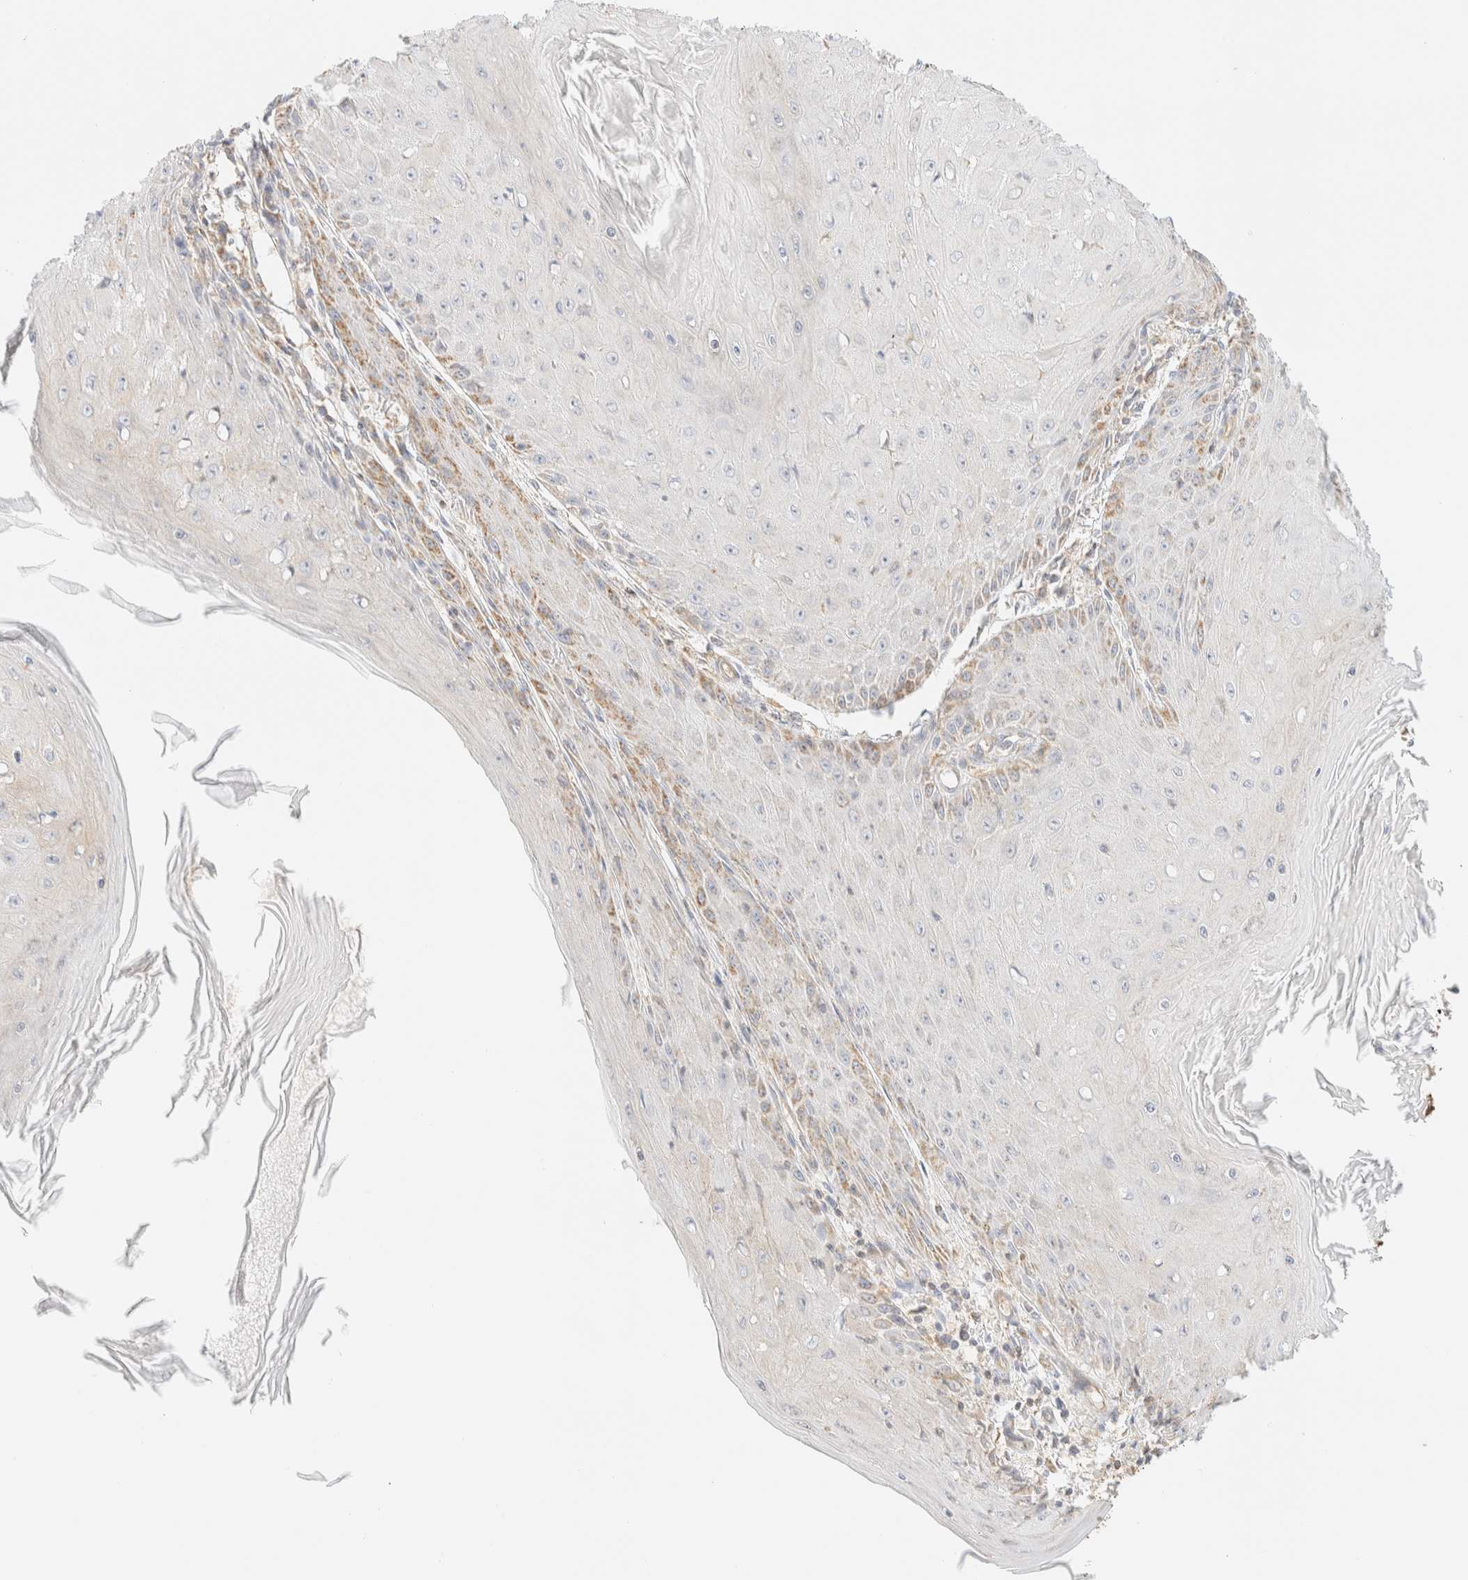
{"staining": {"intensity": "weak", "quantity": "<25%", "location": "cytoplasmic/membranous"}, "tissue": "skin cancer", "cell_type": "Tumor cells", "image_type": "cancer", "snomed": [{"axis": "morphology", "description": "Squamous cell carcinoma, NOS"}, {"axis": "topography", "description": "Skin"}], "caption": "Skin cancer (squamous cell carcinoma) stained for a protein using immunohistochemistry exhibits no staining tumor cells.", "gene": "APBB2", "patient": {"sex": "female", "age": 73}}